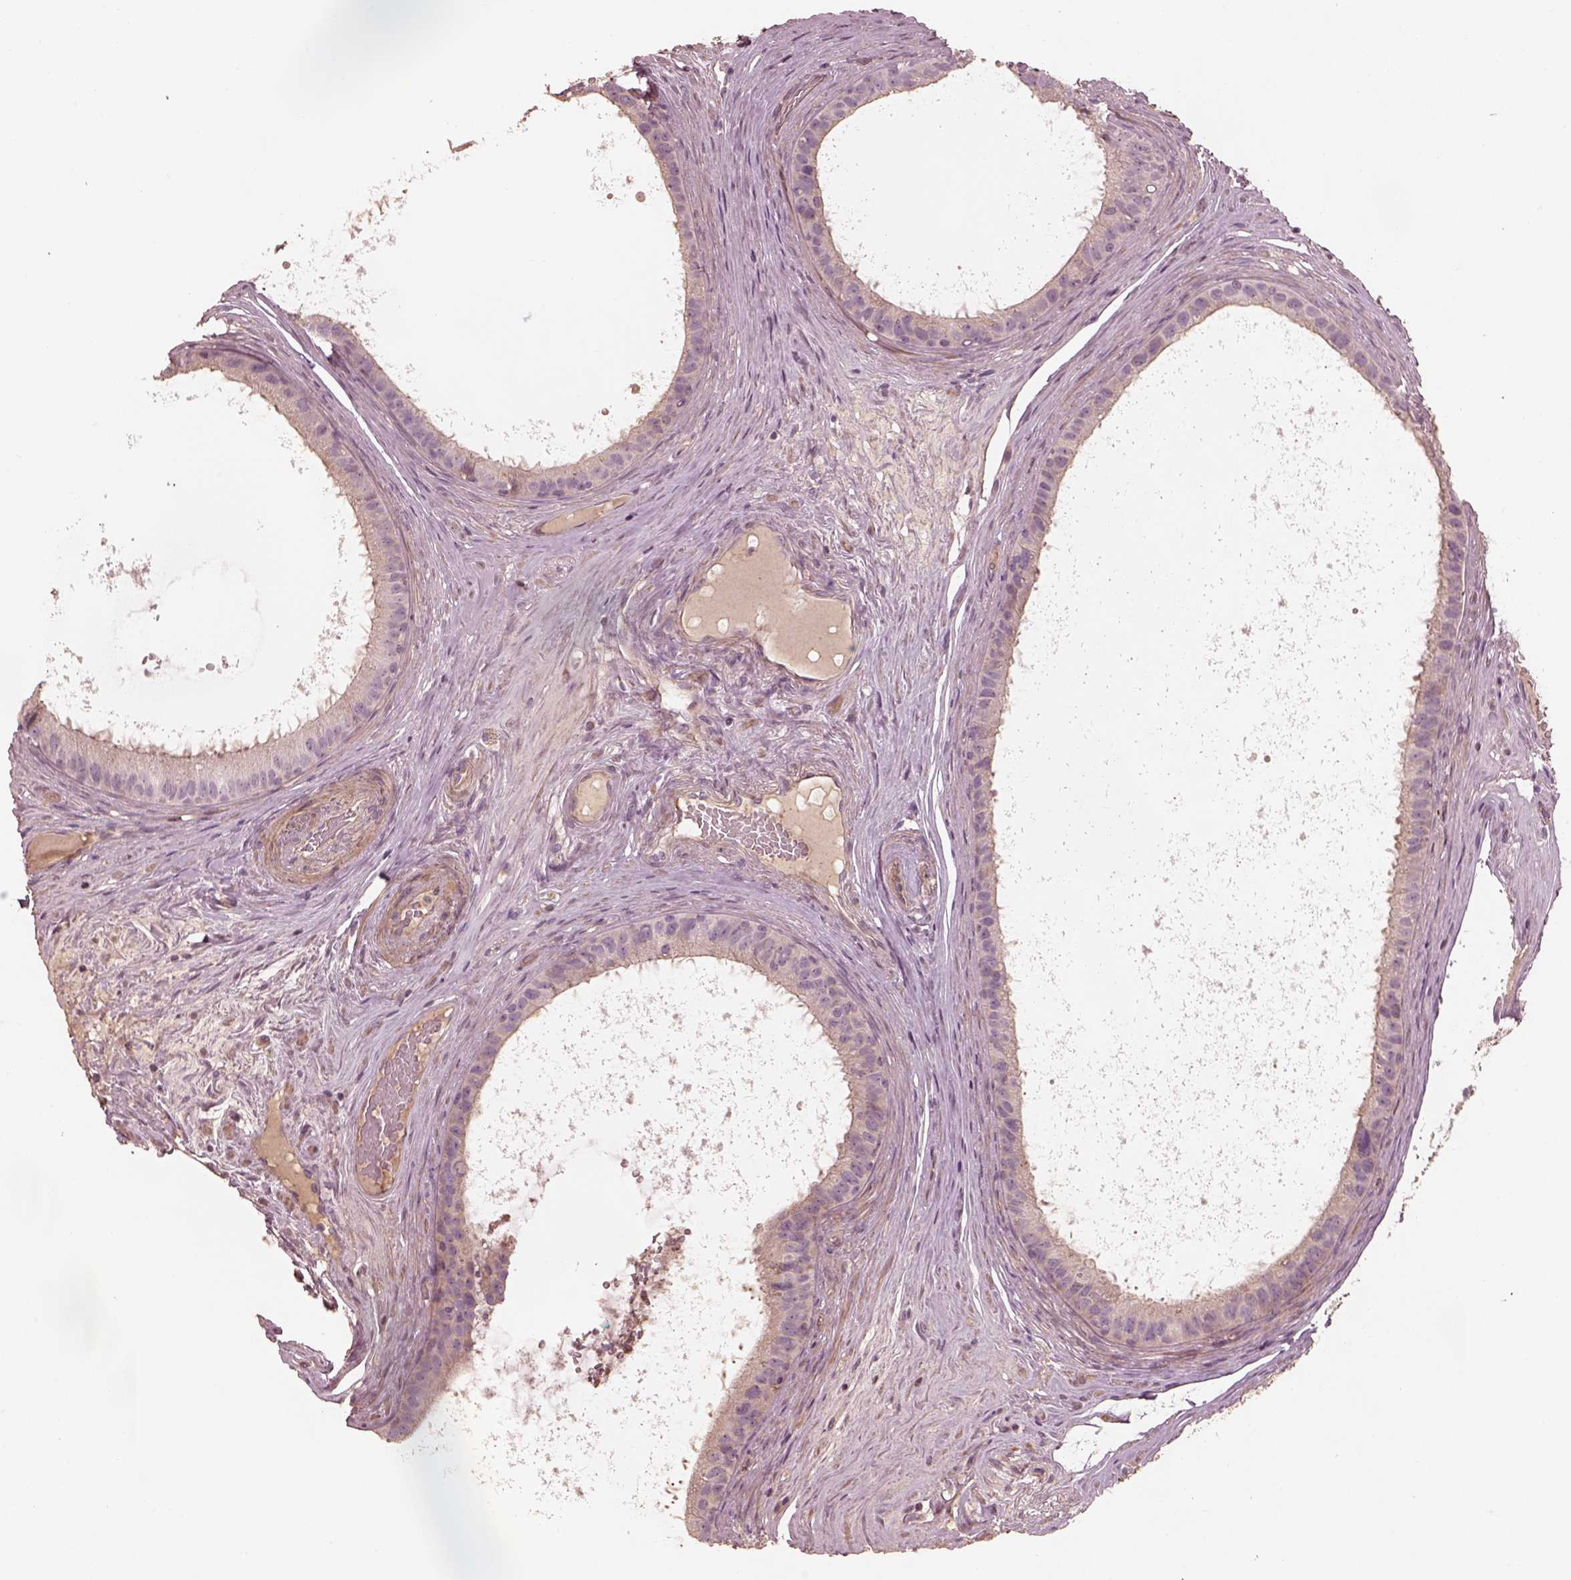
{"staining": {"intensity": "weak", "quantity": "25%-75%", "location": "cytoplasmic/membranous"}, "tissue": "epididymis", "cell_type": "Glandular cells", "image_type": "normal", "snomed": [{"axis": "morphology", "description": "Normal tissue, NOS"}, {"axis": "topography", "description": "Epididymis"}], "caption": "Weak cytoplasmic/membranous expression is seen in about 25%-75% of glandular cells in normal epididymis. (DAB (3,3'-diaminobenzidine) IHC, brown staining for protein, blue staining for nuclei).", "gene": "OTOGL", "patient": {"sex": "male", "age": 59}}